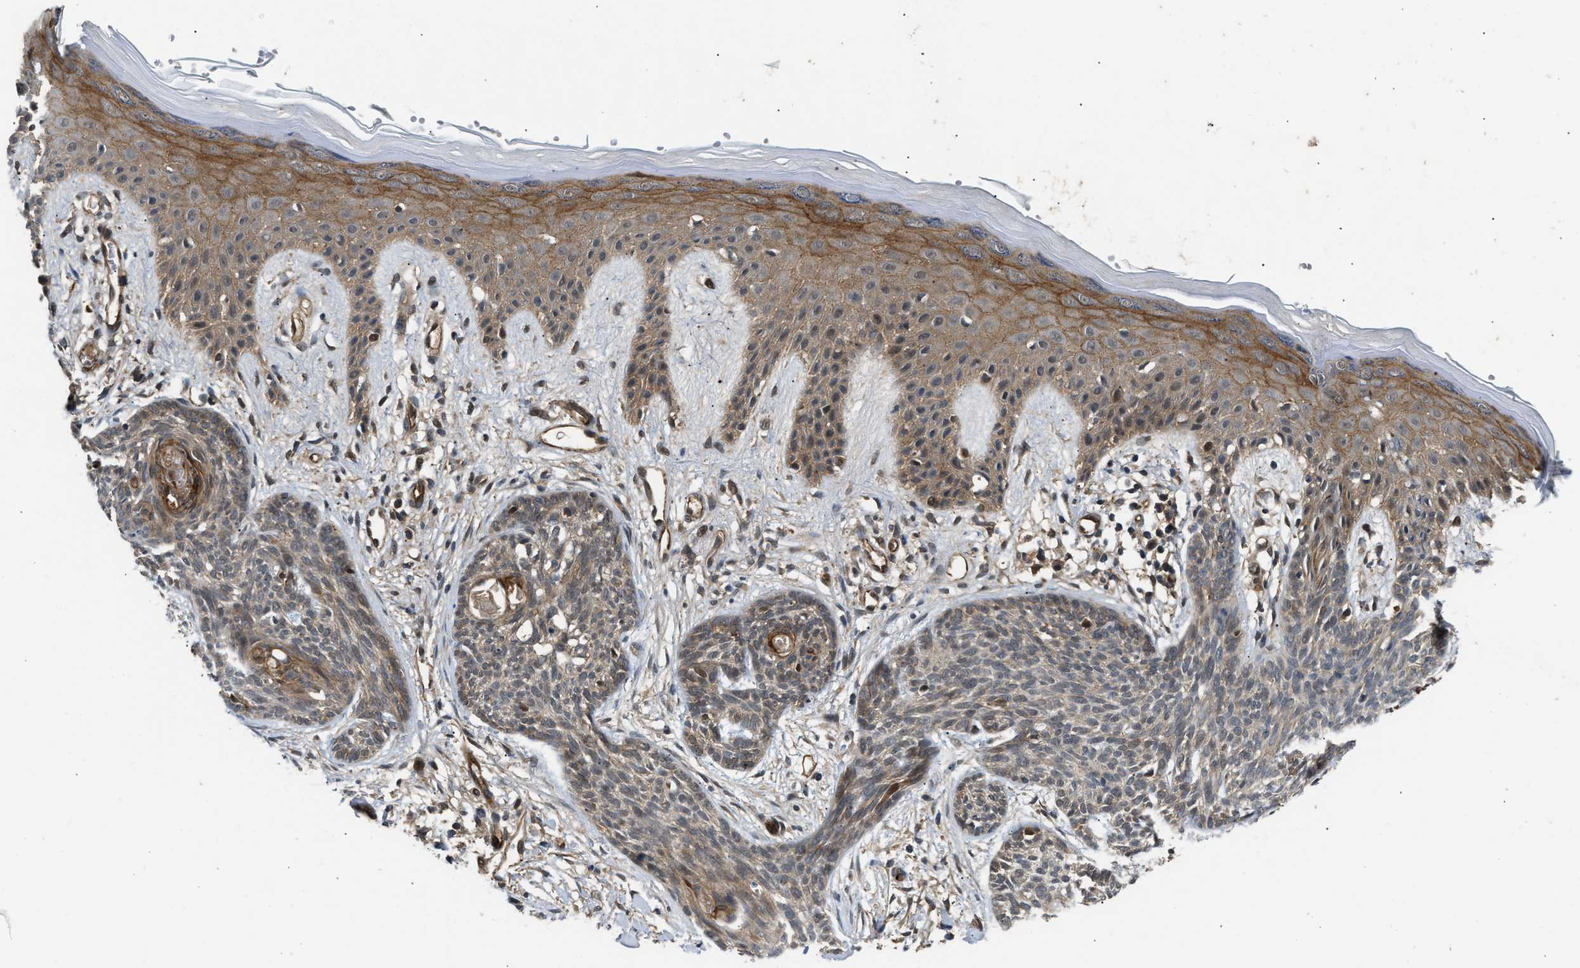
{"staining": {"intensity": "weak", "quantity": "25%-75%", "location": "cytoplasmic/membranous"}, "tissue": "skin cancer", "cell_type": "Tumor cells", "image_type": "cancer", "snomed": [{"axis": "morphology", "description": "Basal cell carcinoma"}, {"axis": "topography", "description": "Skin"}], "caption": "This image demonstrates immunohistochemistry (IHC) staining of skin cancer, with low weak cytoplasmic/membranous staining in about 25%-75% of tumor cells.", "gene": "COPS2", "patient": {"sex": "female", "age": 59}}